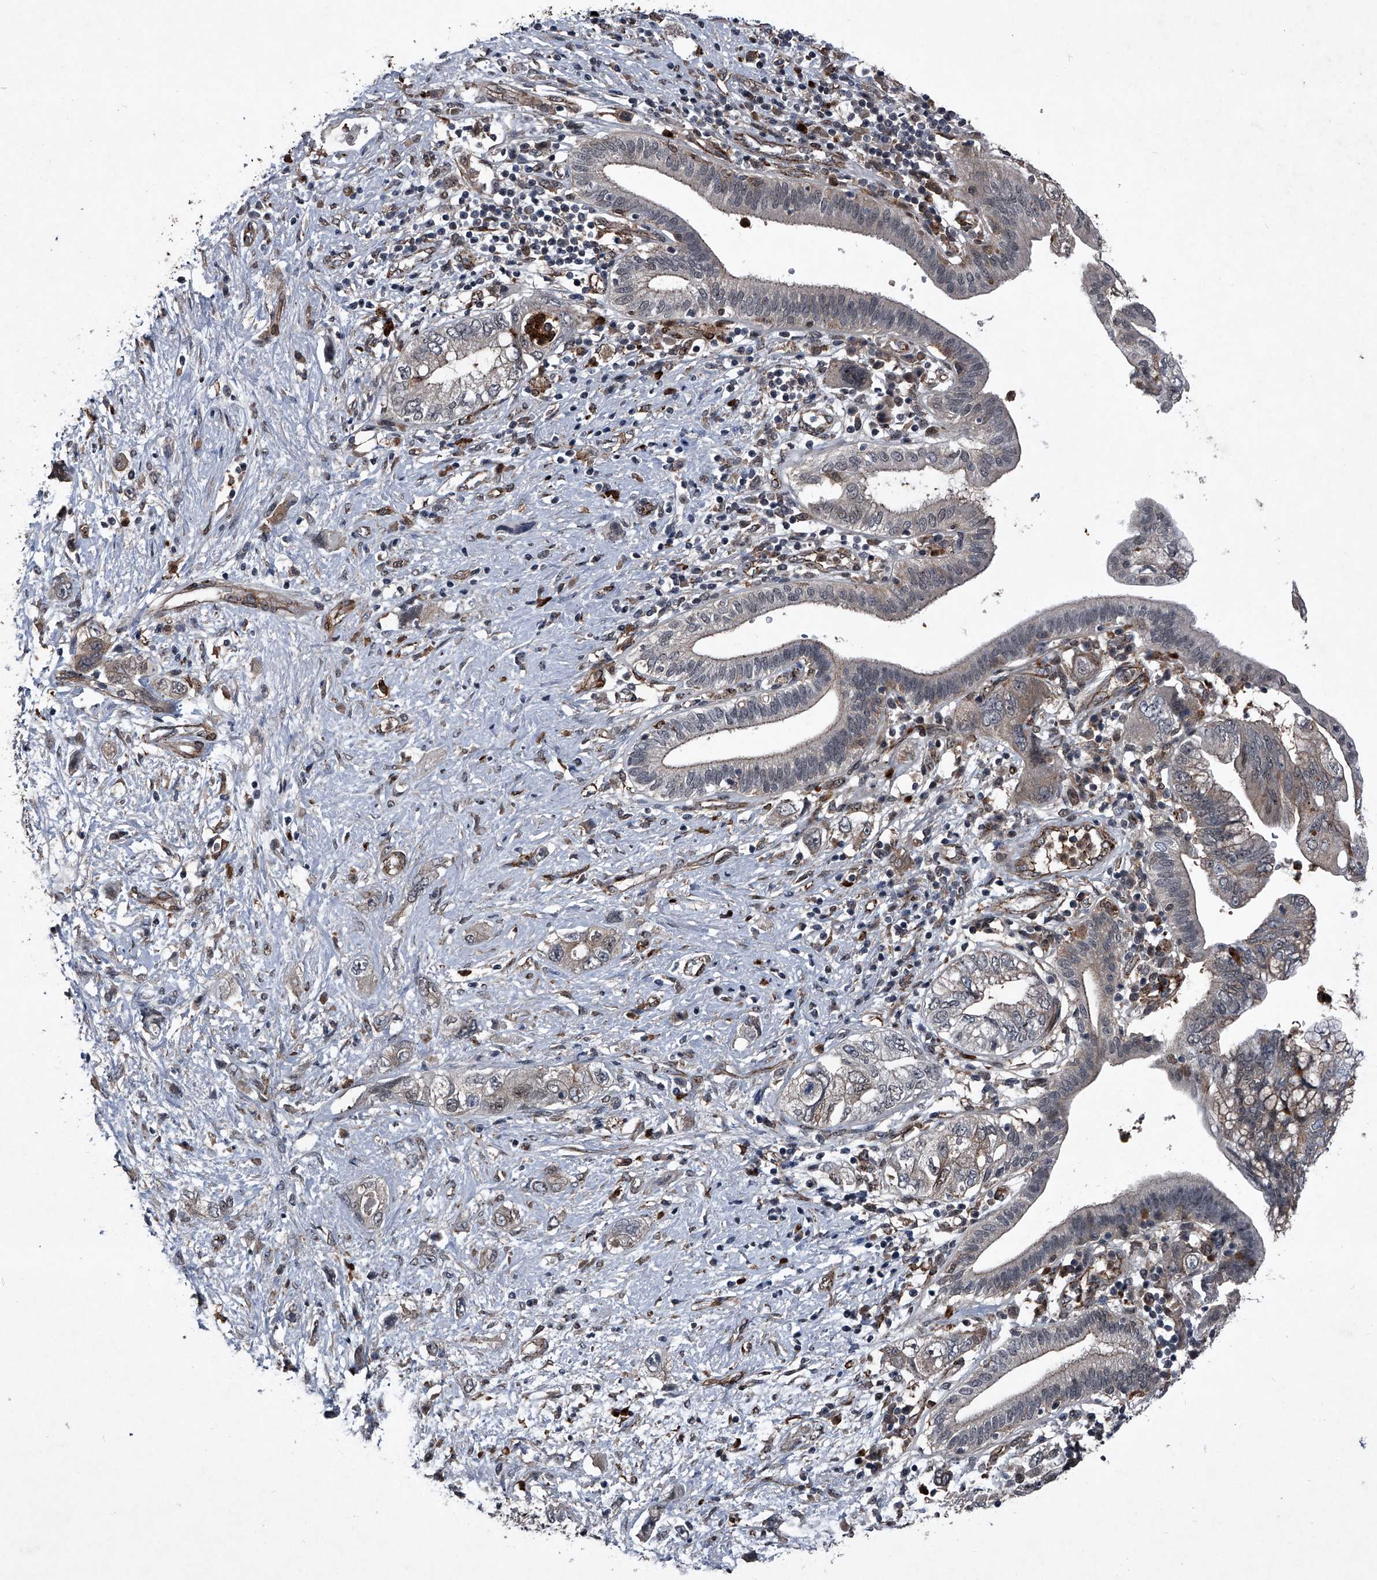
{"staining": {"intensity": "weak", "quantity": "<25%", "location": "cytoplasmic/membranous"}, "tissue": "pancreatic cancer", "cell_type": "Tumor cells", "image_type": "cancer", "snomed": [{"axis": "morphology", "description": "Adenocarcinoma, NOS"}, {"axis": "topography", "description": "Pancreas"}], "caption": "IHC image of human adenocarcinoma (pancreatic) stained for a protein (brown), which exhibits no staining in tumor cells.", "gene": "MAPKAP1", "patient": {"sex": "female", "age": 73}}